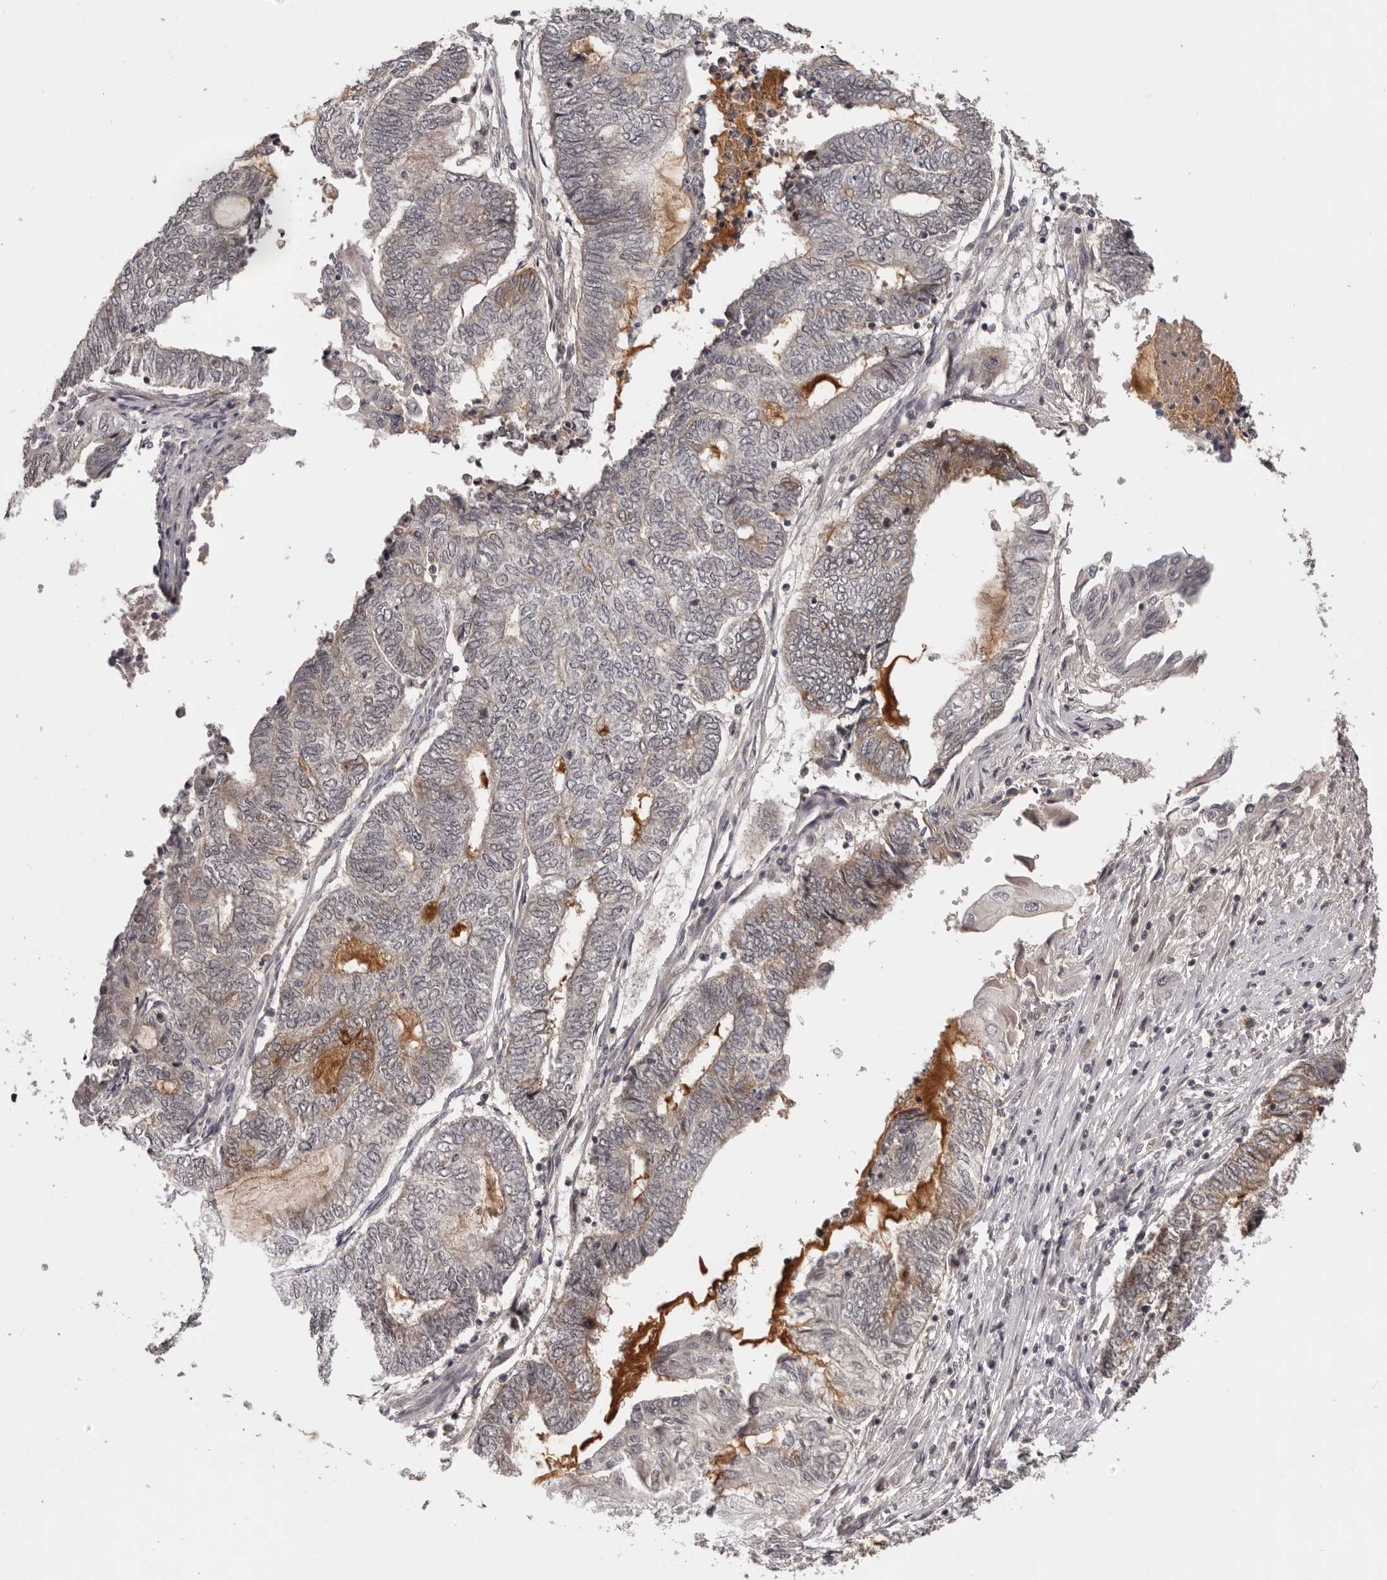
{"staining": {"intensity": "moderate", "quantity": "<25%", "location": "cytoplasmic/membranous"}, "tissue": "endometrial cancer", "cell_type": "Tumor cells", "image_type": "cancer", "snomed": [{"axis": "morphology", "description": "Adenocarcinoma, NOS"}, {"axis": "topography", "description": "Uterus"}, {"axis": "topography", "description": "Endometrium"}], "caption": "Tumor cells reveal low levels of moderate cytoplasmic/membranous expression in about <25% of cells in human adenocarcinoma (endometrial). Nuclei are stained in blue.", "gene": "TBX5", "patient": {"sex": "female", "age": 70}}